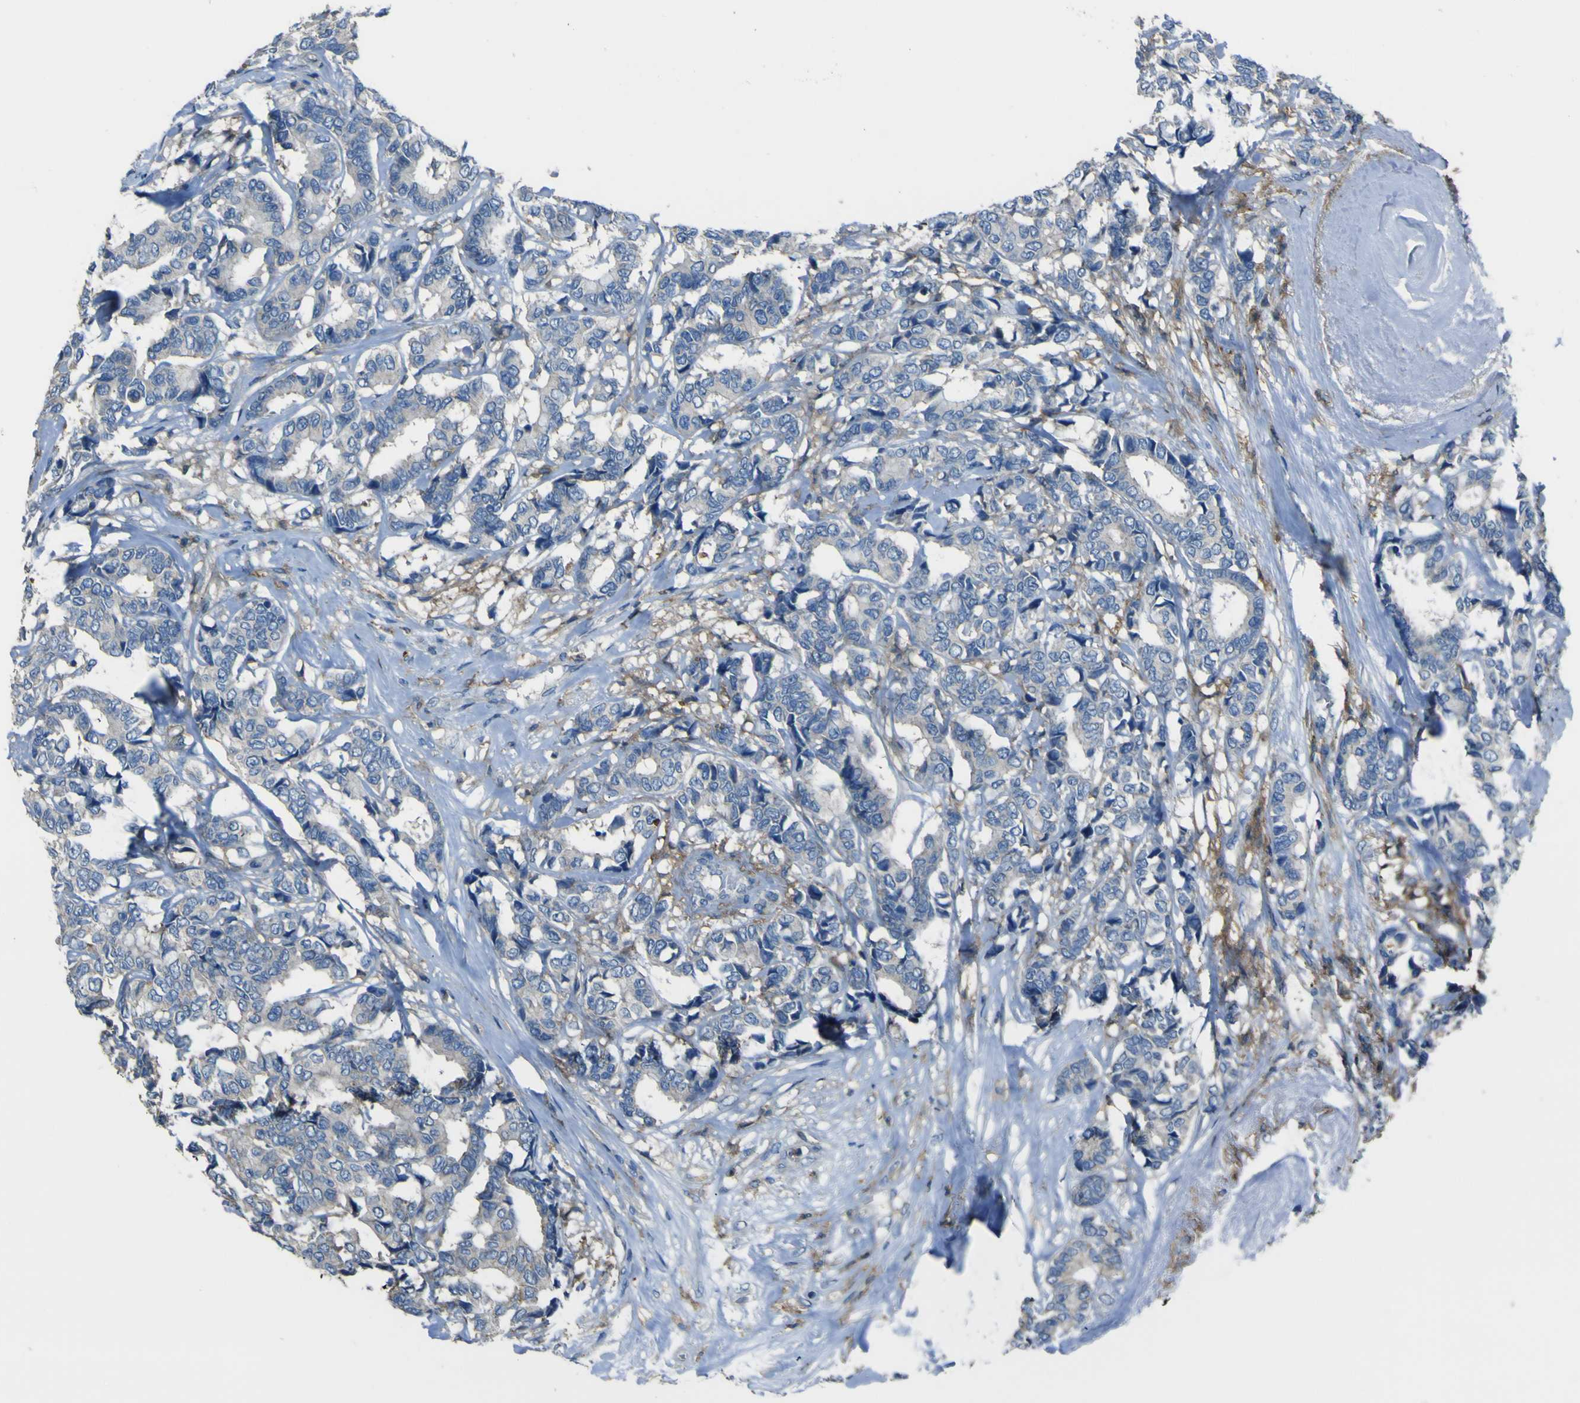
{"staining": {"intensity": "negative", "quantity": "none", "location": "none"}, "tissue": "breast cancer", "cell_type": "Tumor cells", "image_type": "cancer", "snomed": [{"axis": "morphology", "description": "Duct carcinoma"}, {"axis": "topography", "description": "Breast"}], "caption": "Intraductal carcinoma (breast) stained for a protein using immunohistochemistry (IHC) reveals no positivity tumor cells.", "gene": "LAIR1", "patient": {"sex": "female", "age": 87}}